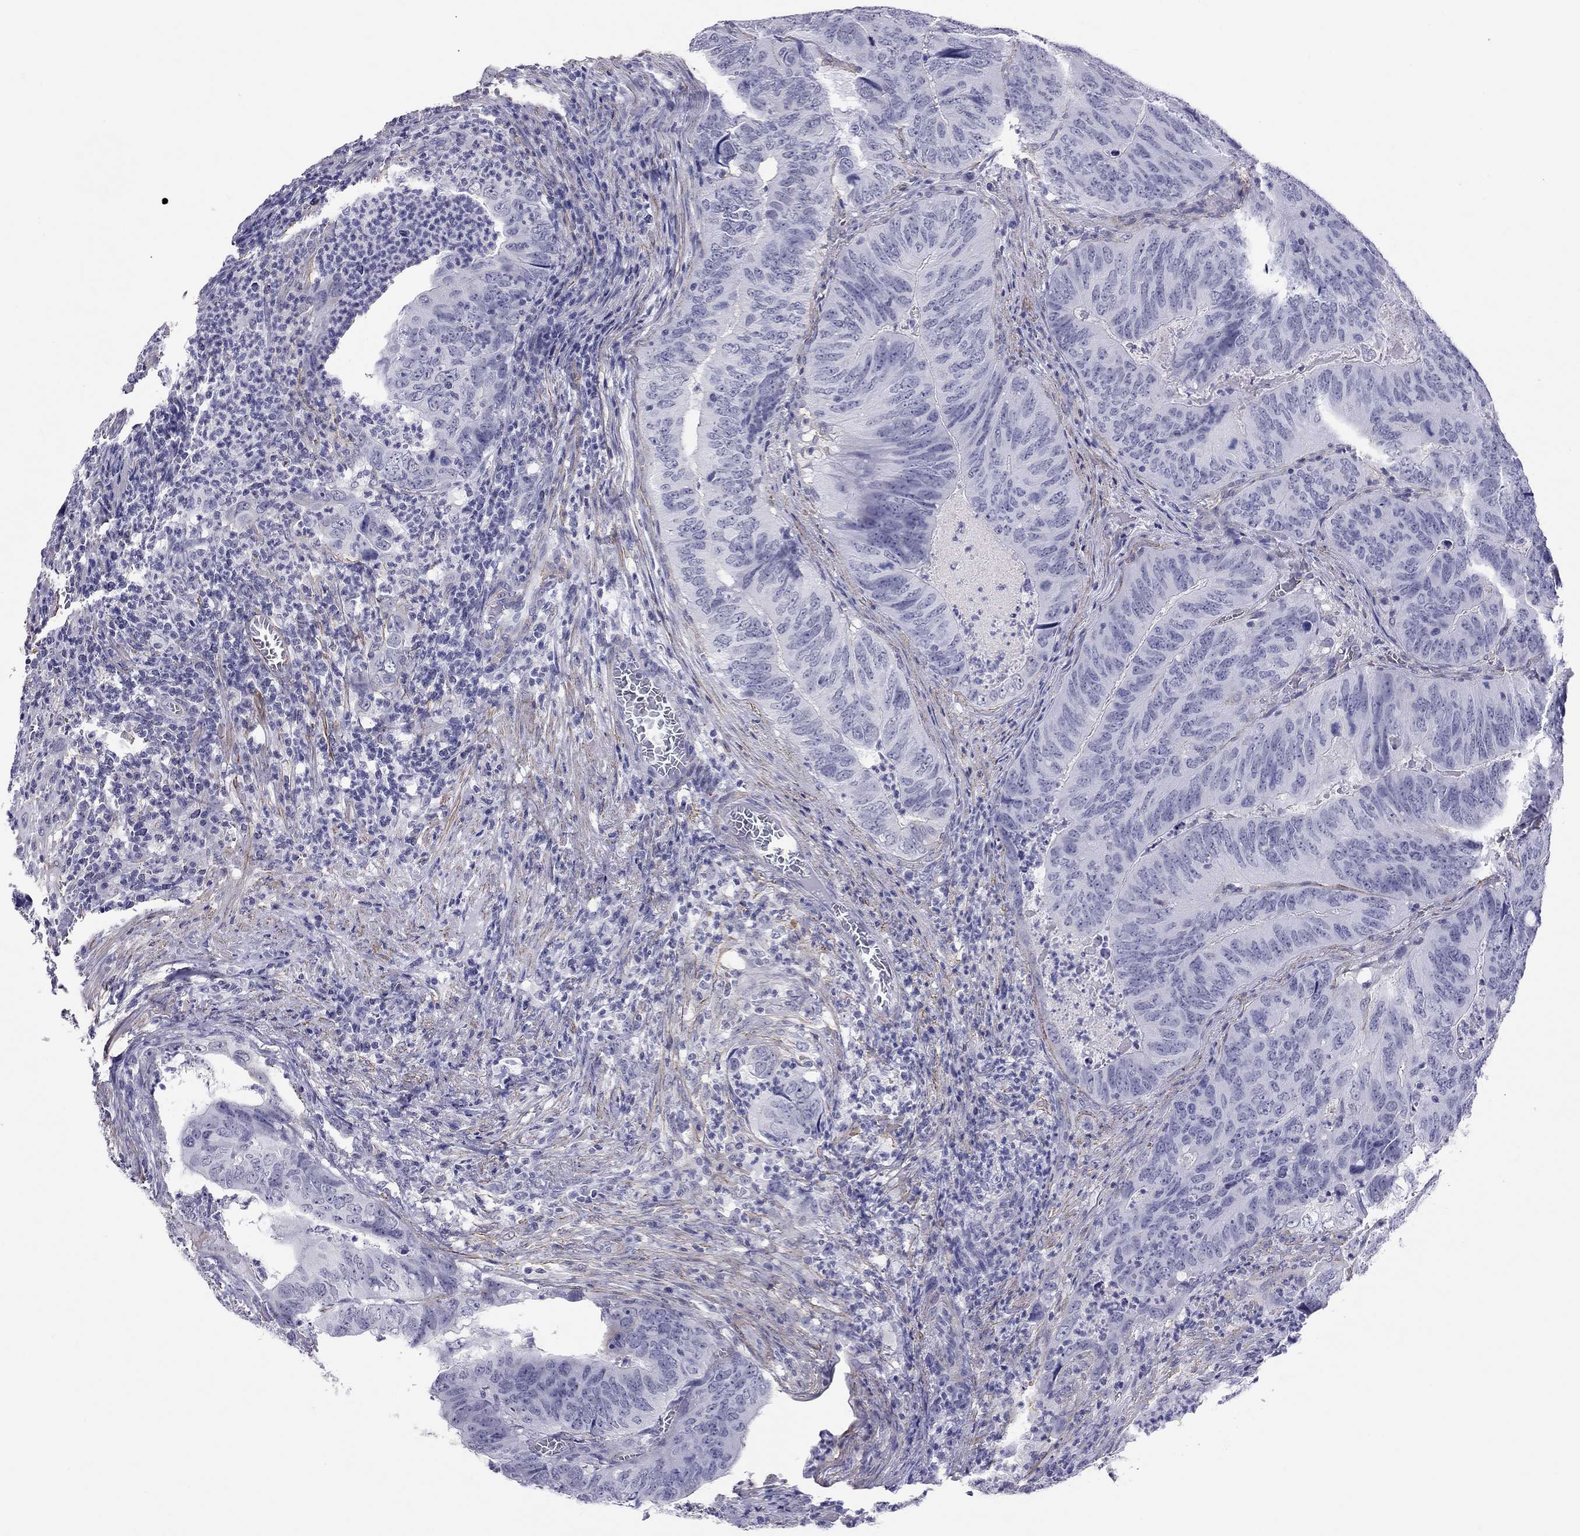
{"staining": {"intensity": "negative", "quantity": "none", "location": "none"}, "tissue": "colorectal cancer", "cell_type": "Tumor cells", "image_type": "cancer", "snomed": [{"axis": "morphology", "description": "Adenocarcinoma, NOS"}, {"axis": "topography", "description": "Colon"}], "caption": "A histopathology image of colorectal cancer (adenocarcinoma) stained for a protein reveals no brown staining in tumor cells.", "gene": "MYMX", "patient": {"sex": "male", "age": 79}}